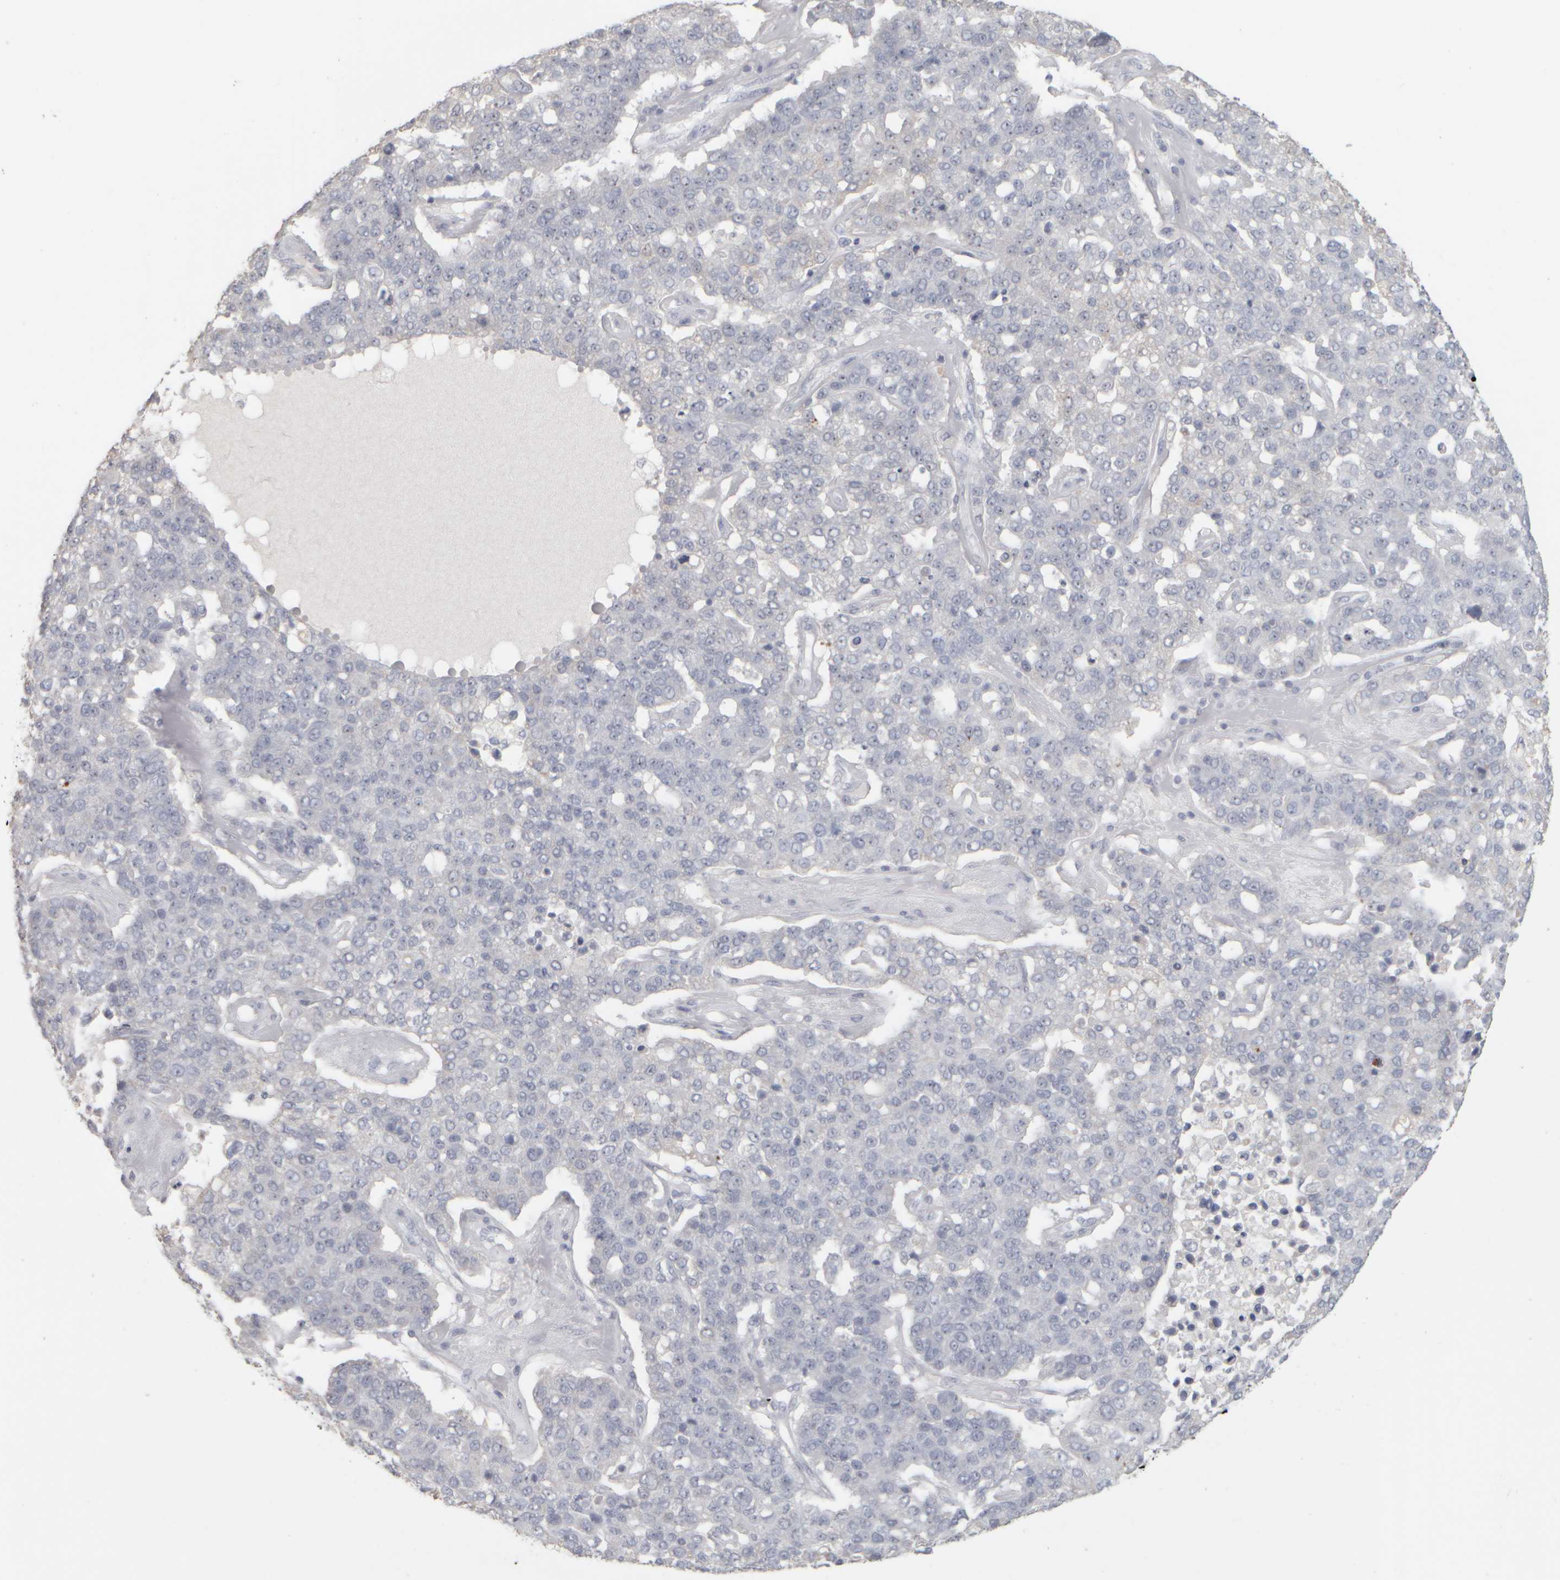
{"staining": {"intensity": "moderate", "quantity": "<25%", "location": "nuclear"}, "tissue": "pancreatic cancer", "cell_type": "Tumor cells", "image_type": "cancer", "snomed": [{"axis": "morphology", "description": "Adenocarcinoma, NOS"}, {"axis": "topography", "description": "Pancreas"}], "caption": "This micrograph exhibits immunohistochemistry (IHC) staining of pancreatic cancer (adenocarcinoma), with low moderate nuclear expression in approximately <25% of tumor cells.", "gene": "DCXR", "patient": {"sex": "female", "age": 61}}